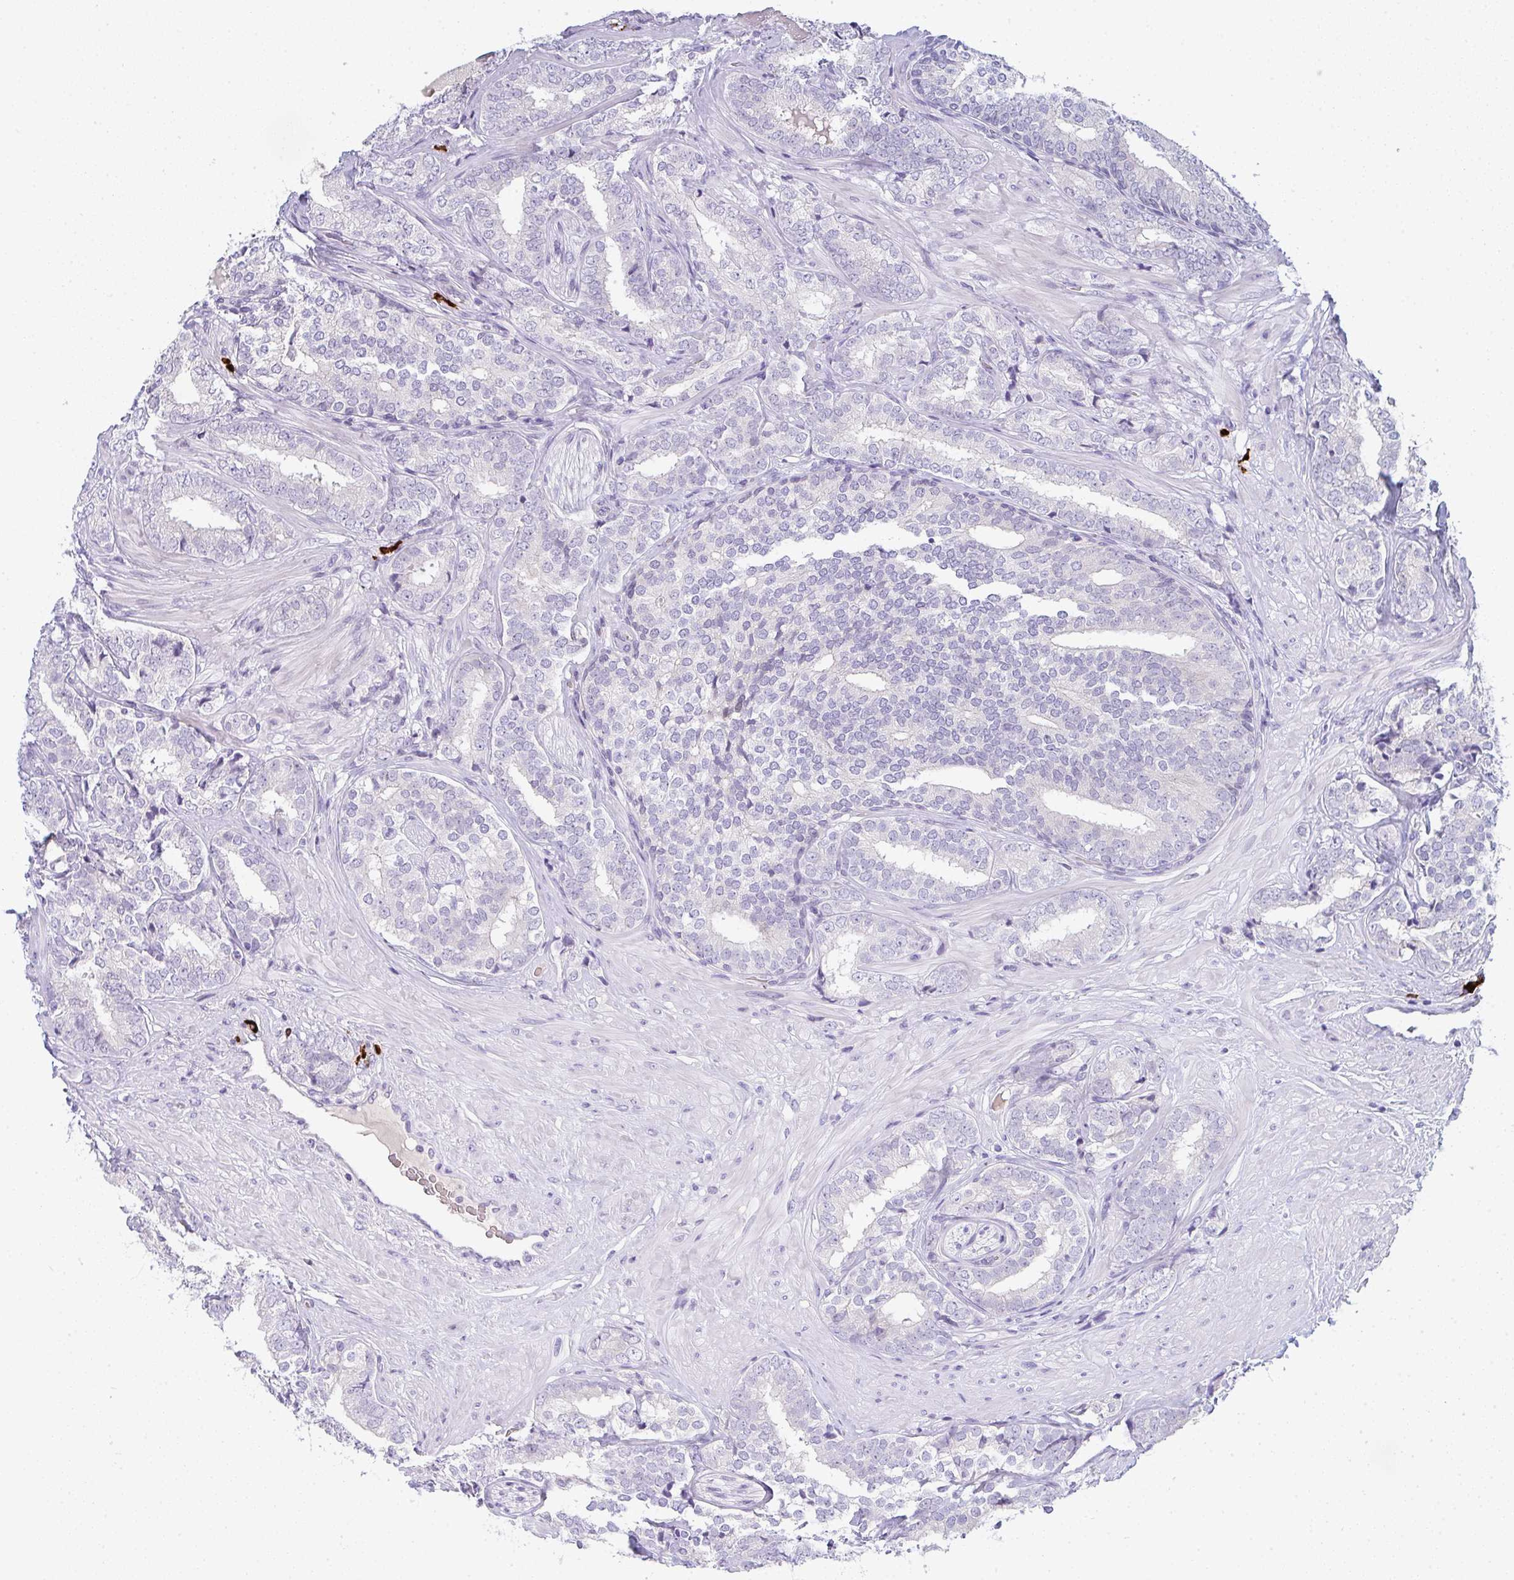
{"staining": {"intensity": "negative", "quantity": "none", "location": "none"}, "tissue": "prostate cancer", "cell_type": "Tumor cells", "image_type": "cancer", "snomed": [{"axis": "morphology", "description": "Adenocarcinoma, High grade"}, {"axis": "topography", "description": "Prostate"}], "caption": "DAB (3,3'-diaminobenzidine) immunohistochemical staining of prostate cancer displays no significant expression in tumor cells.", "gene": "CACNA1S", "patient": {"sex": "male", "age": 72}}